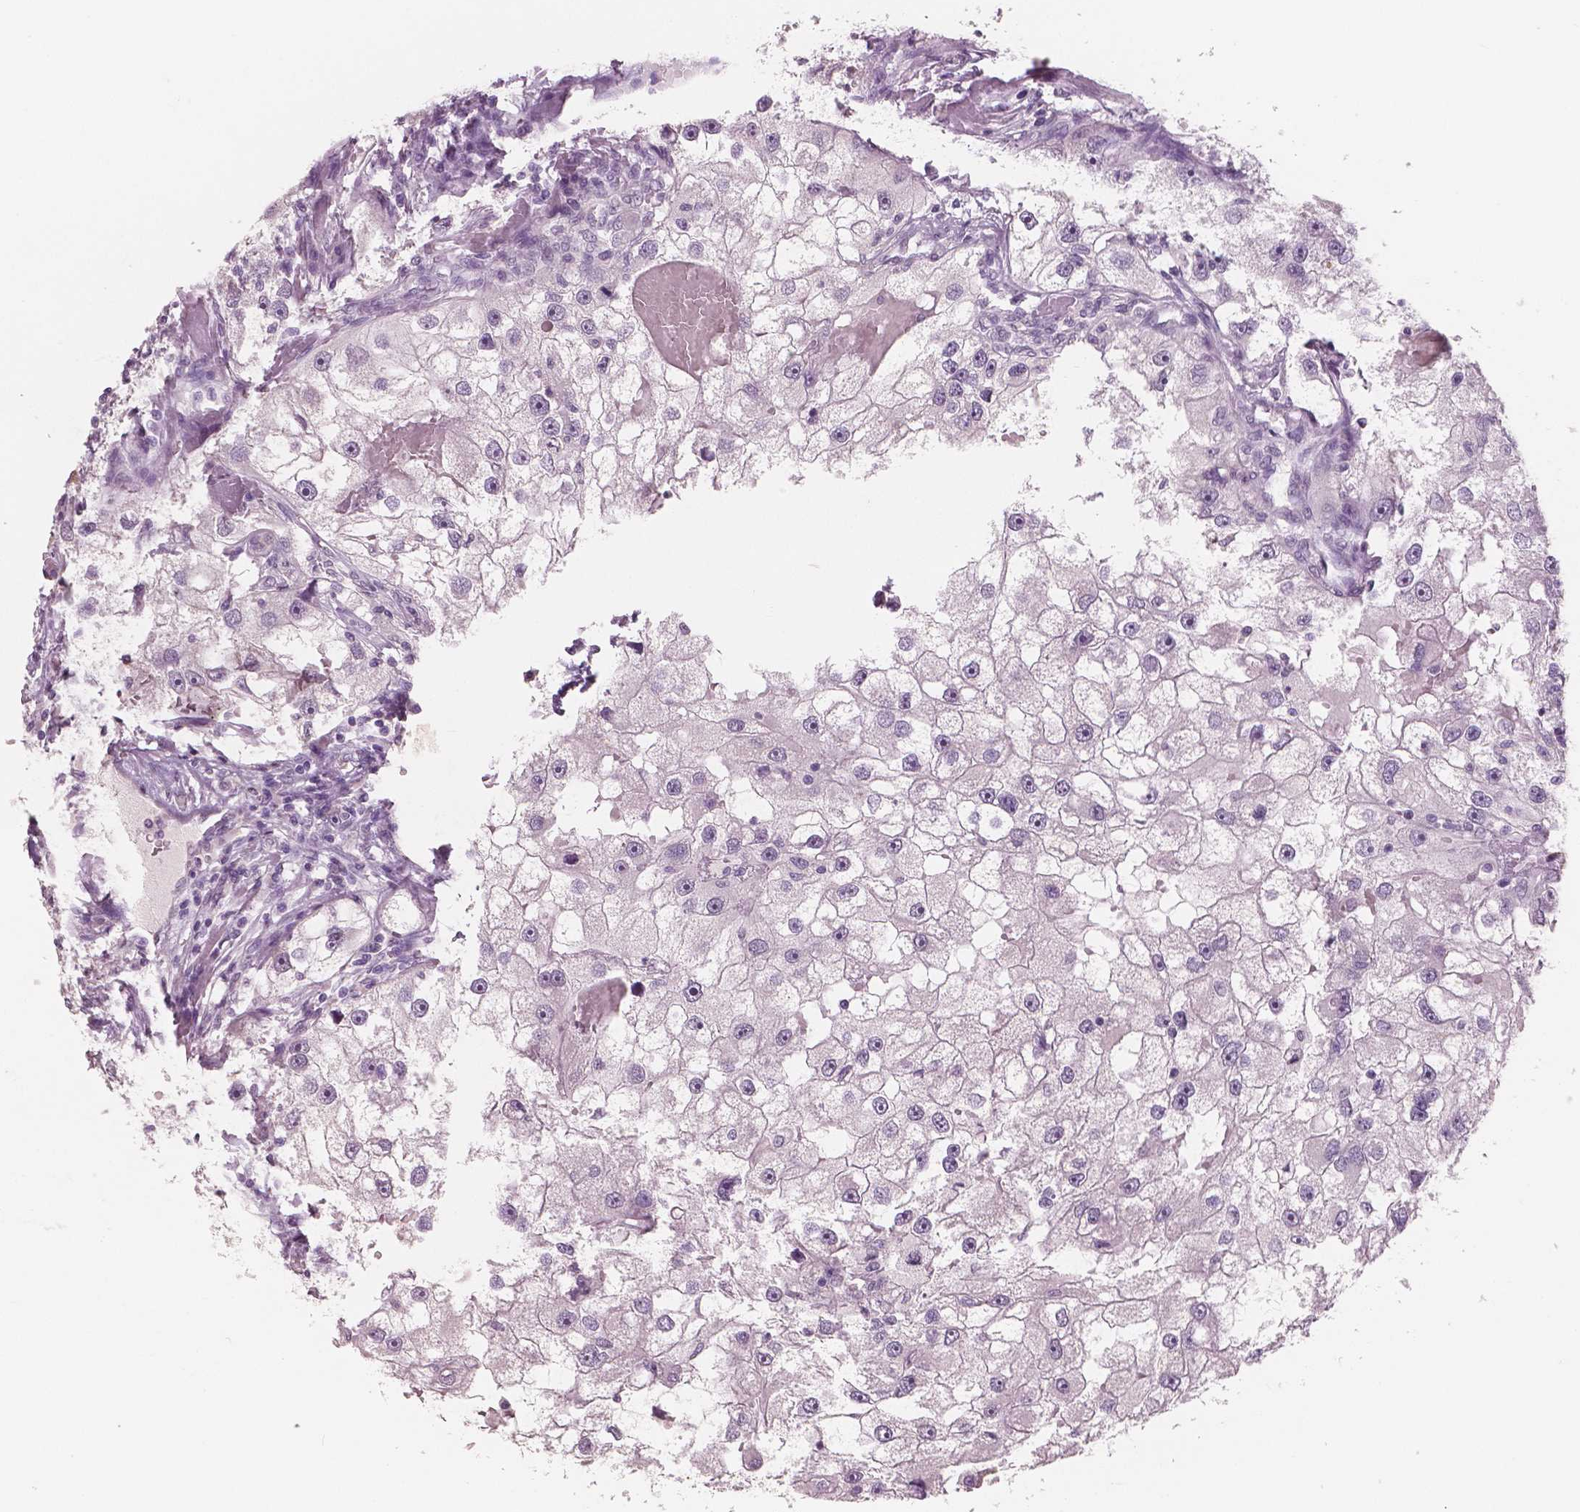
{"staining": {"intensity": "negative", "quantity": "none", "location": "none"}, "tissue": "renal cancer", "cell_type": "Tumor cells", "image_type": "cancer", "snomed": [{"axis": "morphology", "description": "Adenocarcinoma, NOS"}, {"axis": "topography", "description": "Kidney"}], "caption": "This is an IHC histopathology image of renal cancer. There is no expression in tumor cells.", "gene": "NECAB1", "patient": {"sex": "male", "age": 63}}